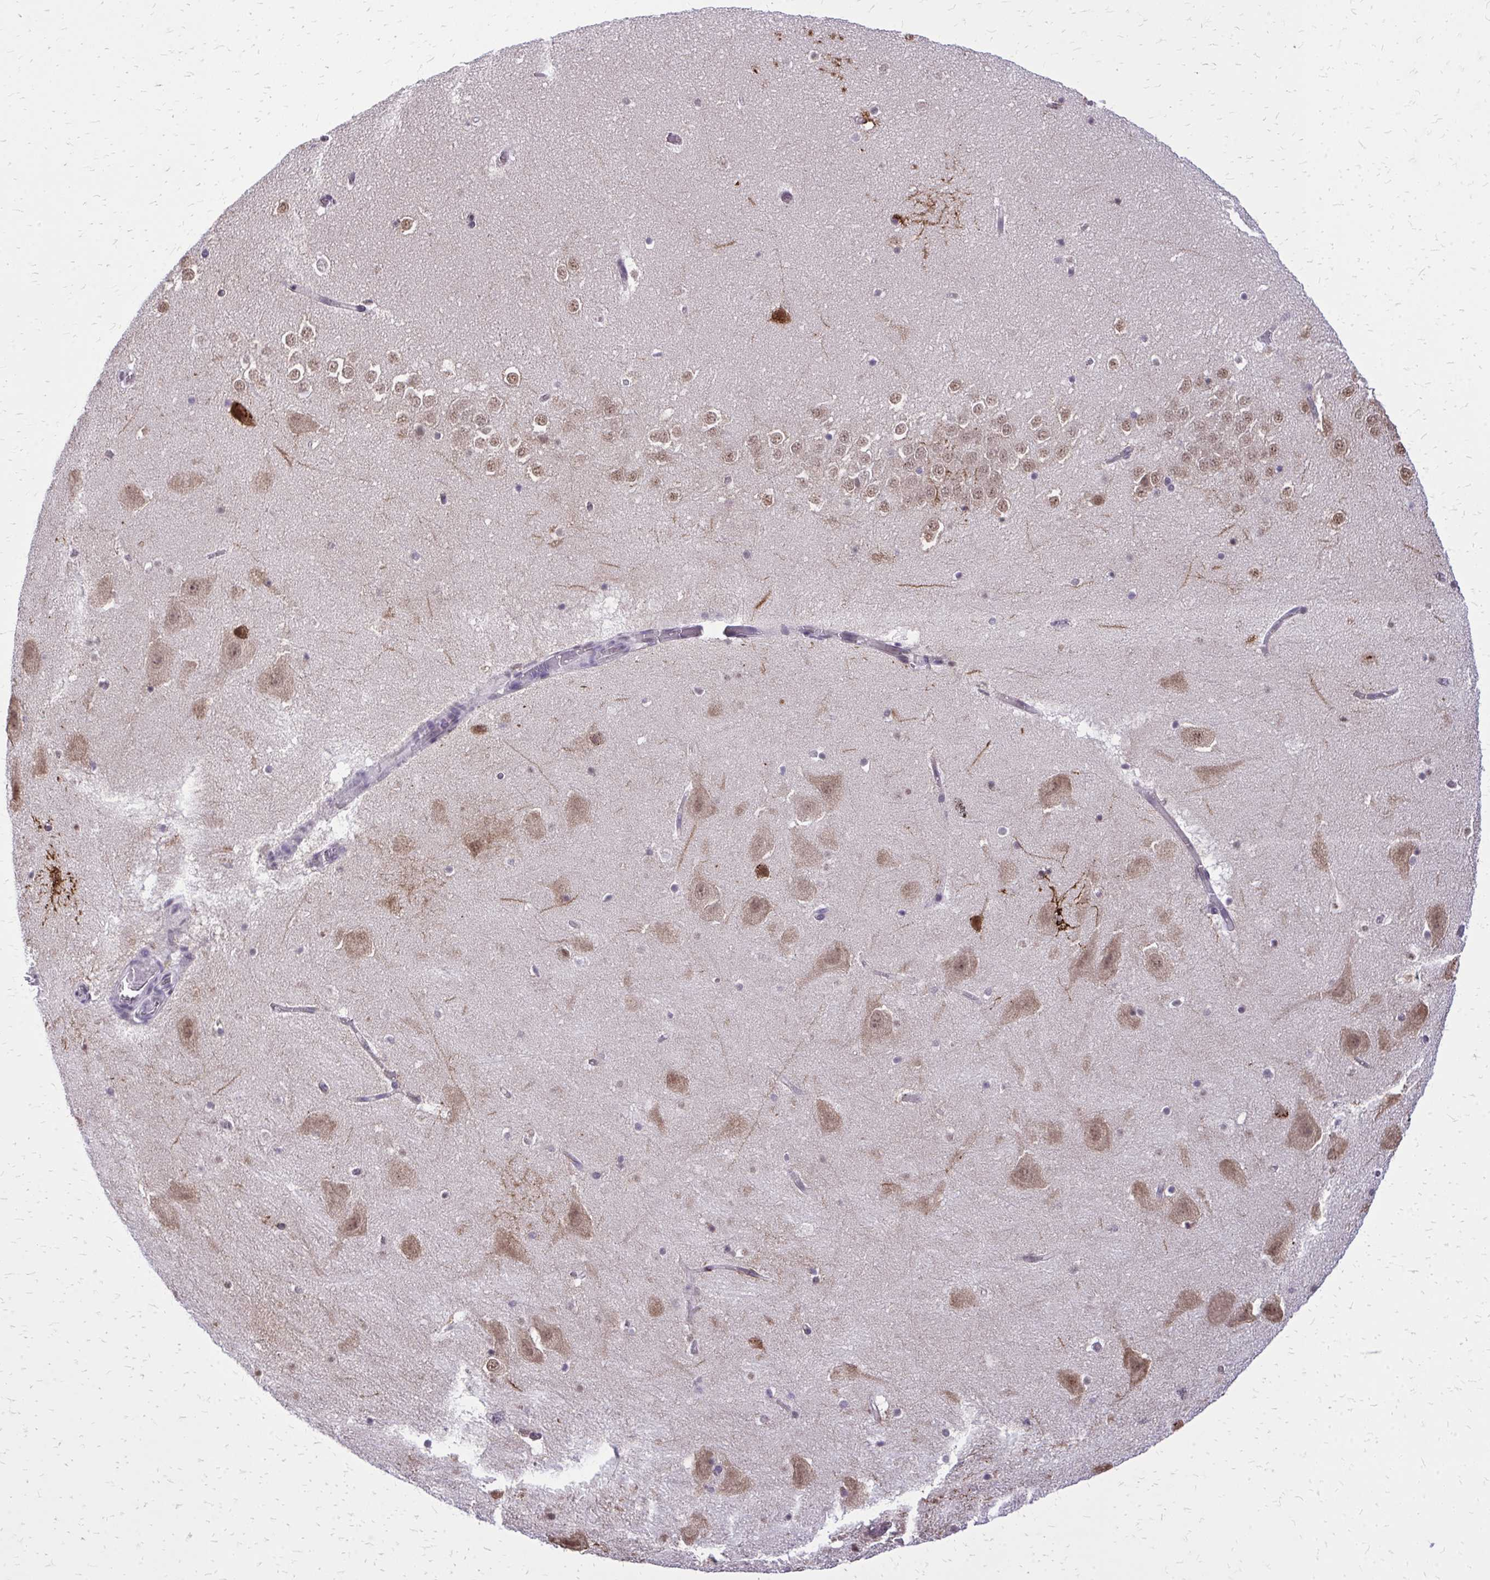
{"staining": {"intensity": "moderate", "quantity": "<25%", "location": "cytoplasmic/membranous,nuclear"}, "tissue": "hippocampus", "cell_type": "Glial cells", "image_type": "normal", "snomed": [{"axis": "morphology", "description": "Normal tissue, NOS"}, {"axis": "topography", "description": "Hippocampus"}], "caption": "The image exhibits staining of normal hippocampus, revealing moderate cytoplasmic/membranous,nuclear protein positivity (brown color) within glial cells. (DAB IHC, brown staining for protein, blue staining for nuclei).", "gene": "AKAP5", "patient": {"sex": "female", "age": 42}}